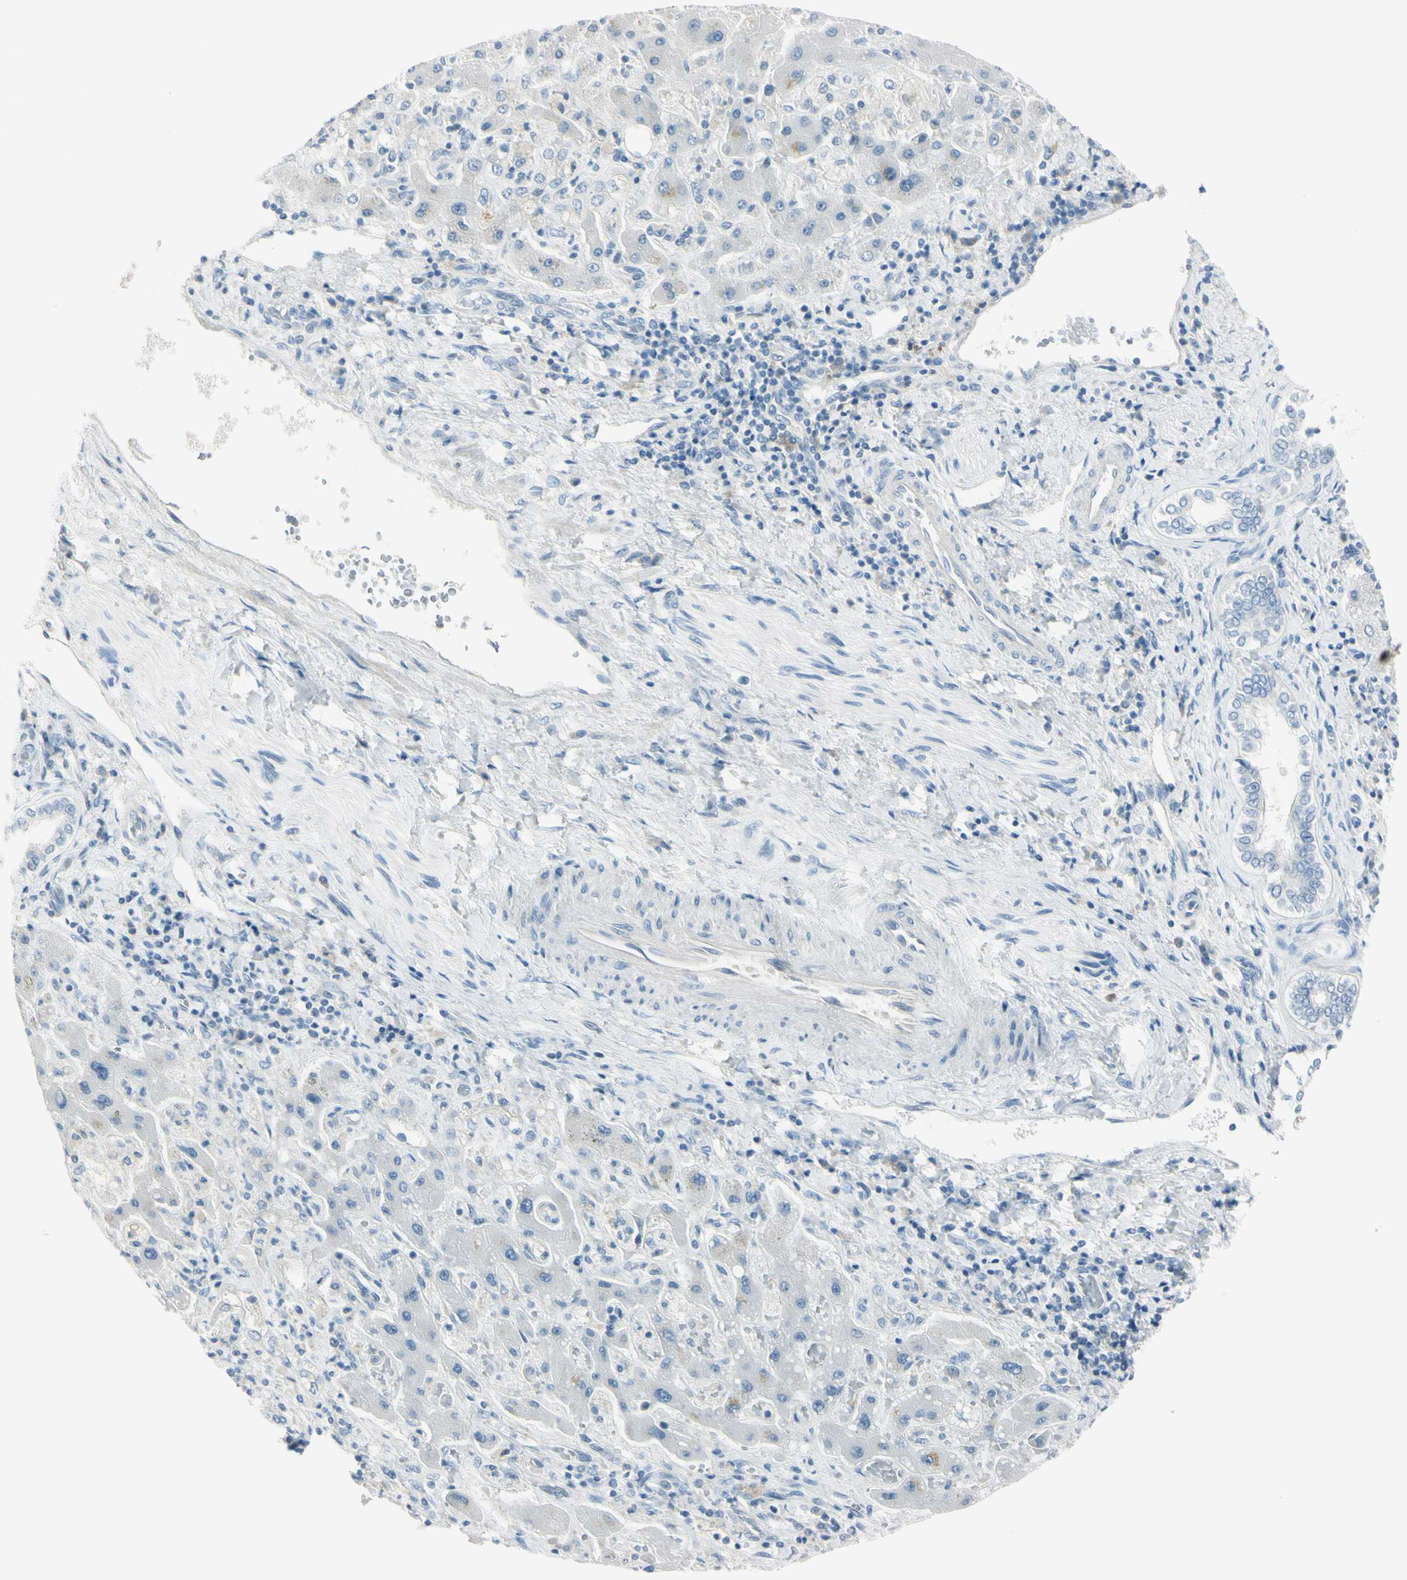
{"staining": {"intensity": "negative", "quantity": "none", "location": "none"}, "tissue": "liver cancer", "cell_type": "Tumor cells", "image_type": "cancer", "snomed": [{"axis": "morphology", "description": "Cholangiocarcinoma"}, {"axis": "topography", "description": "Liver"}], "caption": "Liver cancer (cholangiocarcinoma) stained for a protein using immunohistochemistry (IHC) reveals no positivity tumor cells.", "gene": "ASB9", "patient": {"sex": "male", "age": 50}}